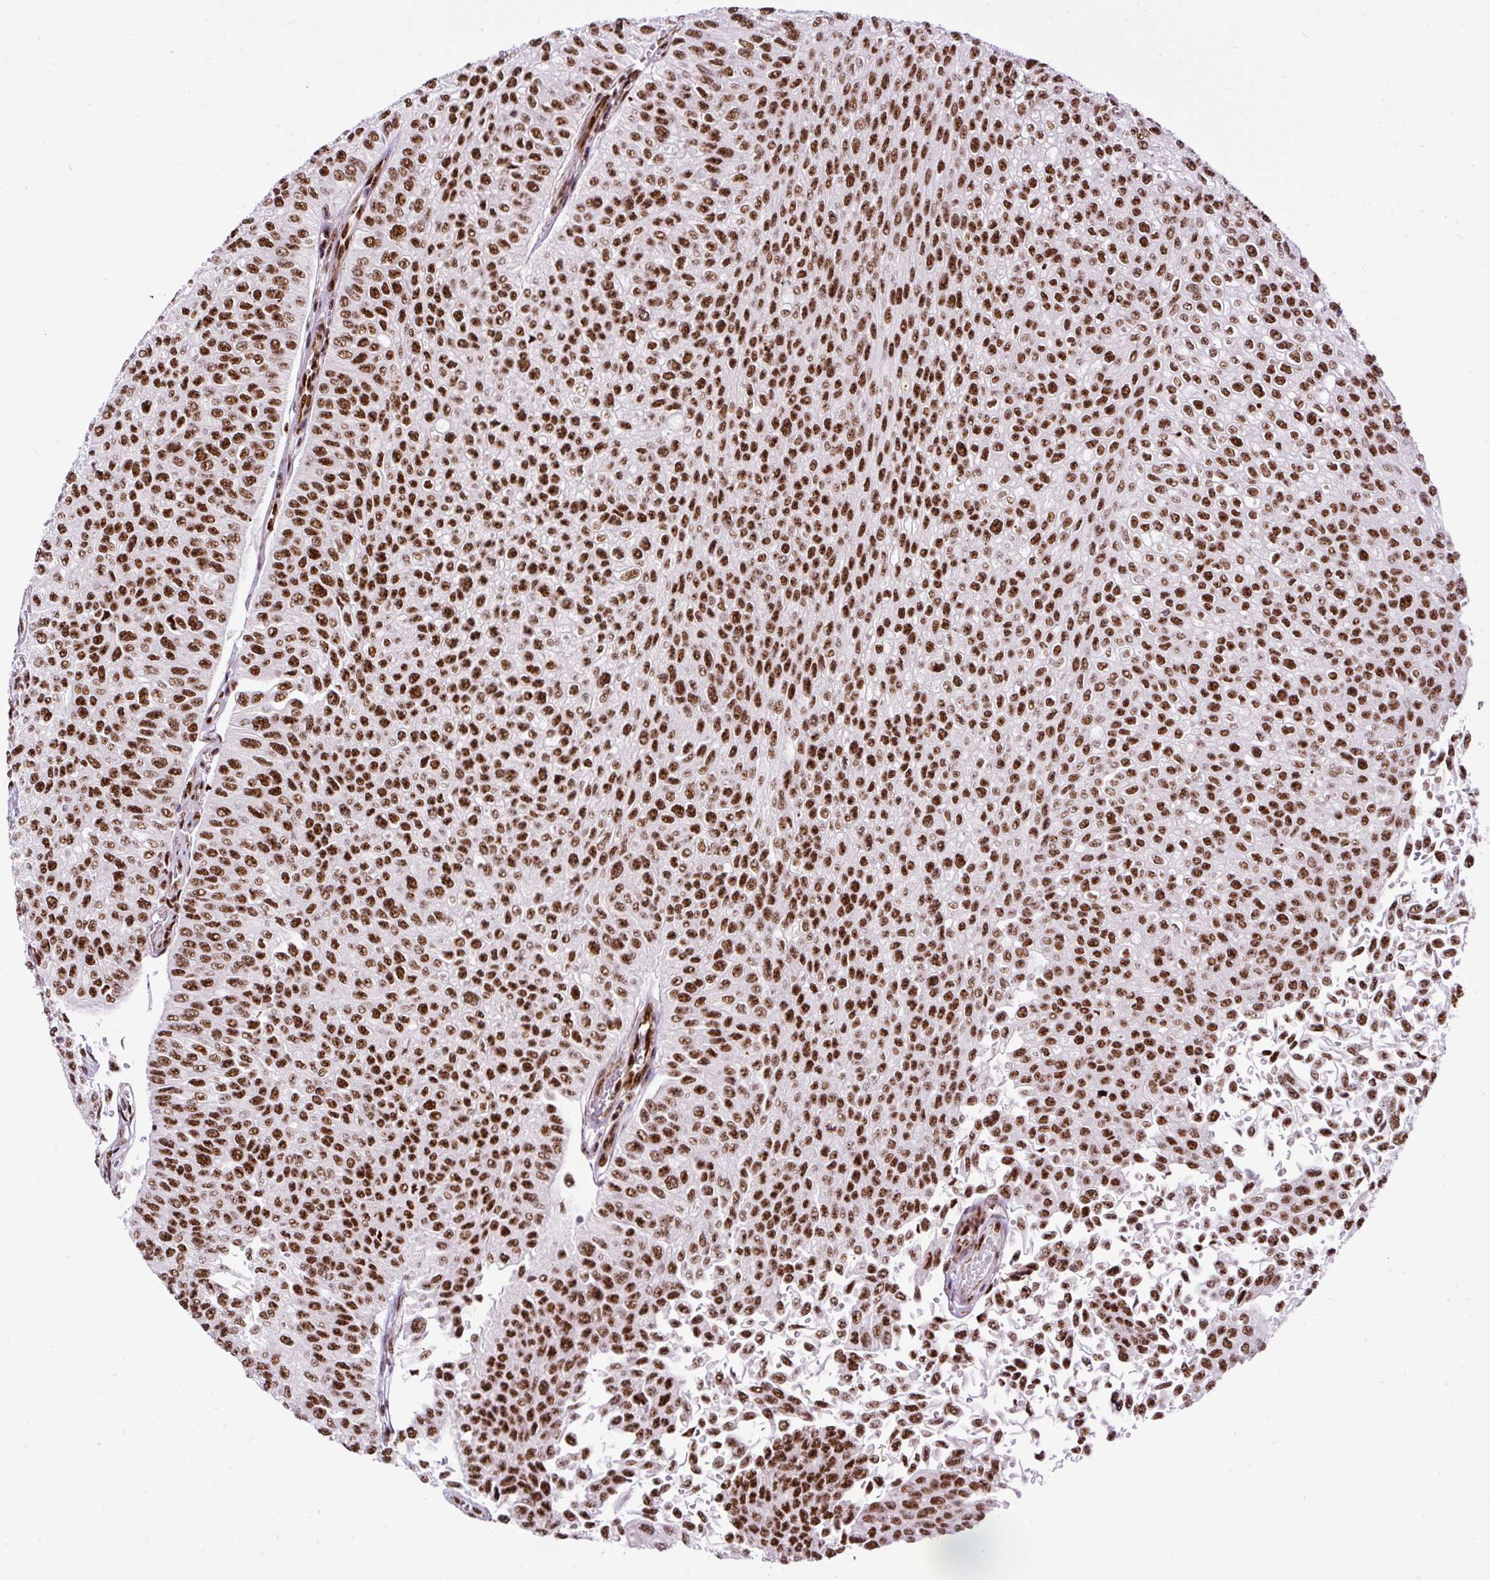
{"staining": {"intensity": "strong", "quantity": ">75%", "location": "nuclear"}, "tissue": "urothelial cancer", "cell_type": "Tumor cells", "image_type": "cancer", "snomed": [{"axis": "morphology", "description": "Urothelial carcinoma, NOS"}, {"axis": "topography", "description": "Urinary bladder"}], "caption": "Human urothelial cancer stained with a protein marker reveals strong staining in tumor cells.", "gene": "LUC7L2", "patient": {"sex": "male", "age": 59}}